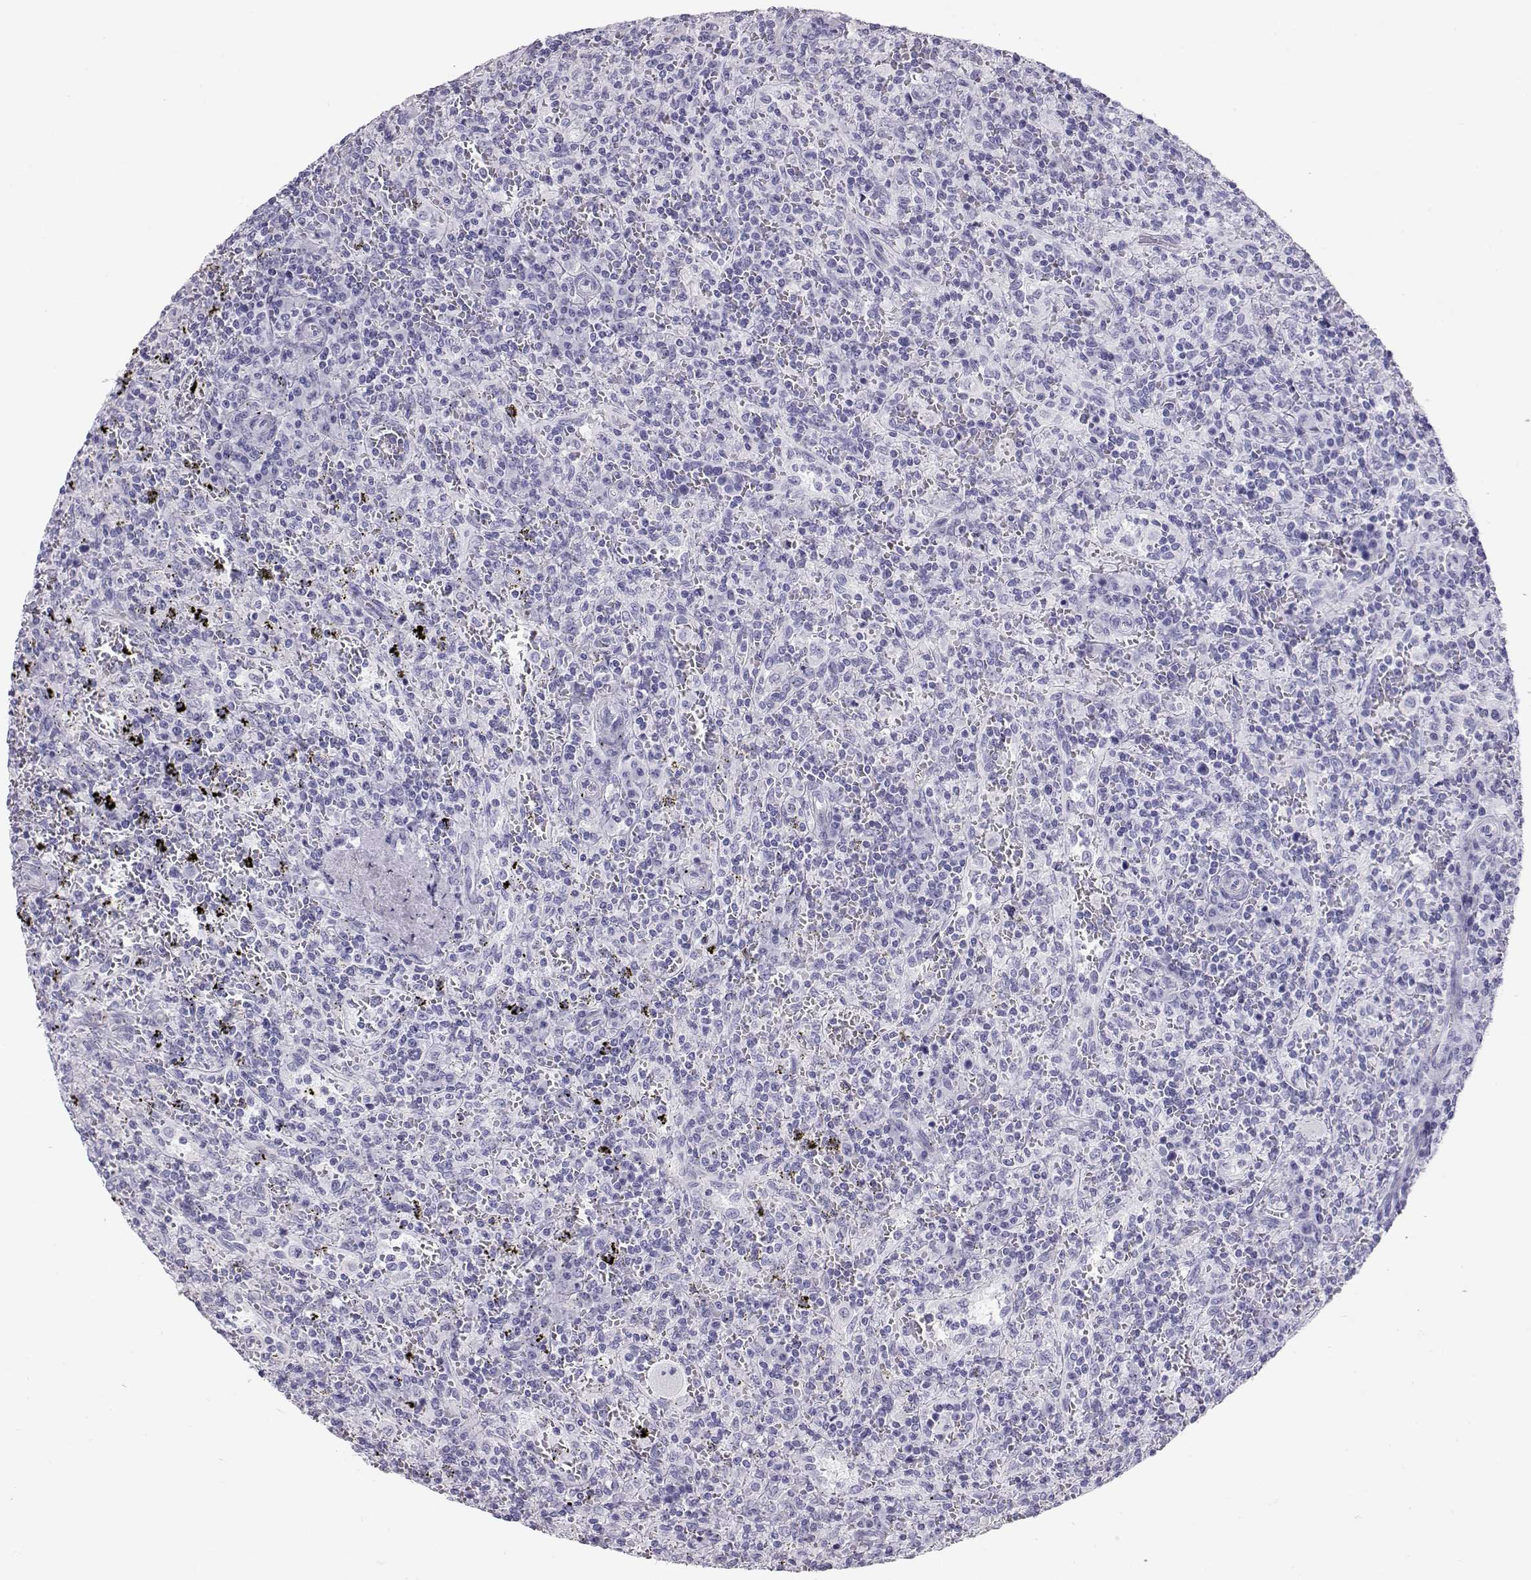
{"staining": {"intensity": "negative", "quantity": "none", "location": "none"}, "tissue": "lymphoma", "cell_type": "Tumor cells", "image_type": "cancer", "snomed": [{"axis": "morphology", "description": "Malignant lymphoma, non-Hodgkin's type, Low grade"}, {"axis": "topography", "description": "Spleen"}], "caption": "Protein analysis of low-grade malignant lymphoma, non-Hodgkin's type demonstrates no significant staining in tumor cells.", "gene": "RD3", "patient": {"sex": "male", "age": 62}}